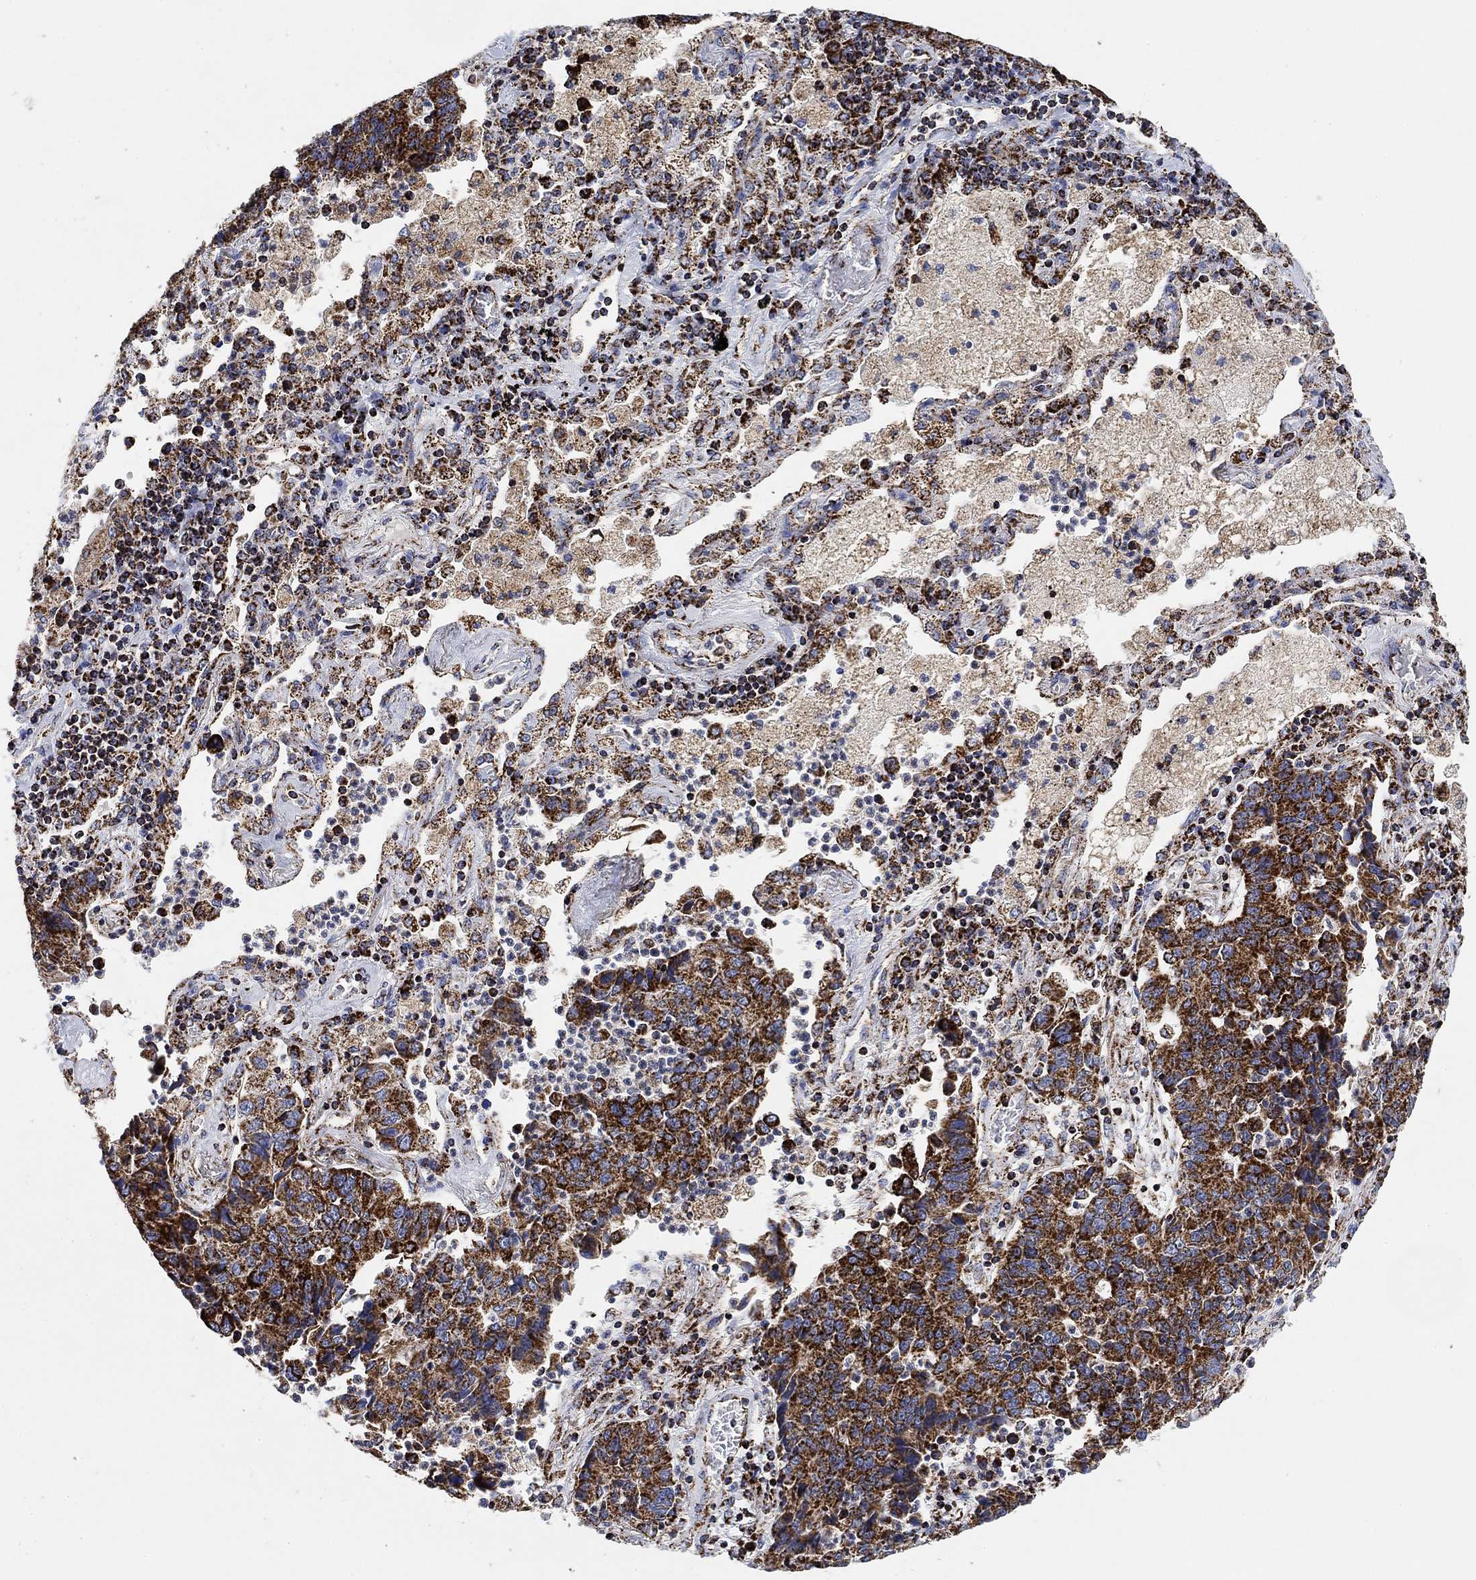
{"staining": {"intensity": "strong", "quantity": ">75%", "location": "cytoplasmic/membranous"}, "tissue": "lung cancer", "cell_type": "Tumor cells", "image_type": "cancer", "snomed": [{"axis": "morphology", "description": "Adenocarcinoma, NOS"}, {"axis": "topography", "description": "Lung"}], "caption": "IHC (DAB) staining of lung cancer demonstrates strong cytoplasmic/membranous protein positivity in approximately >75% of tumor cells.", "gene": "NDUFS3", "patient": {"sex": "female", "age": 57}}